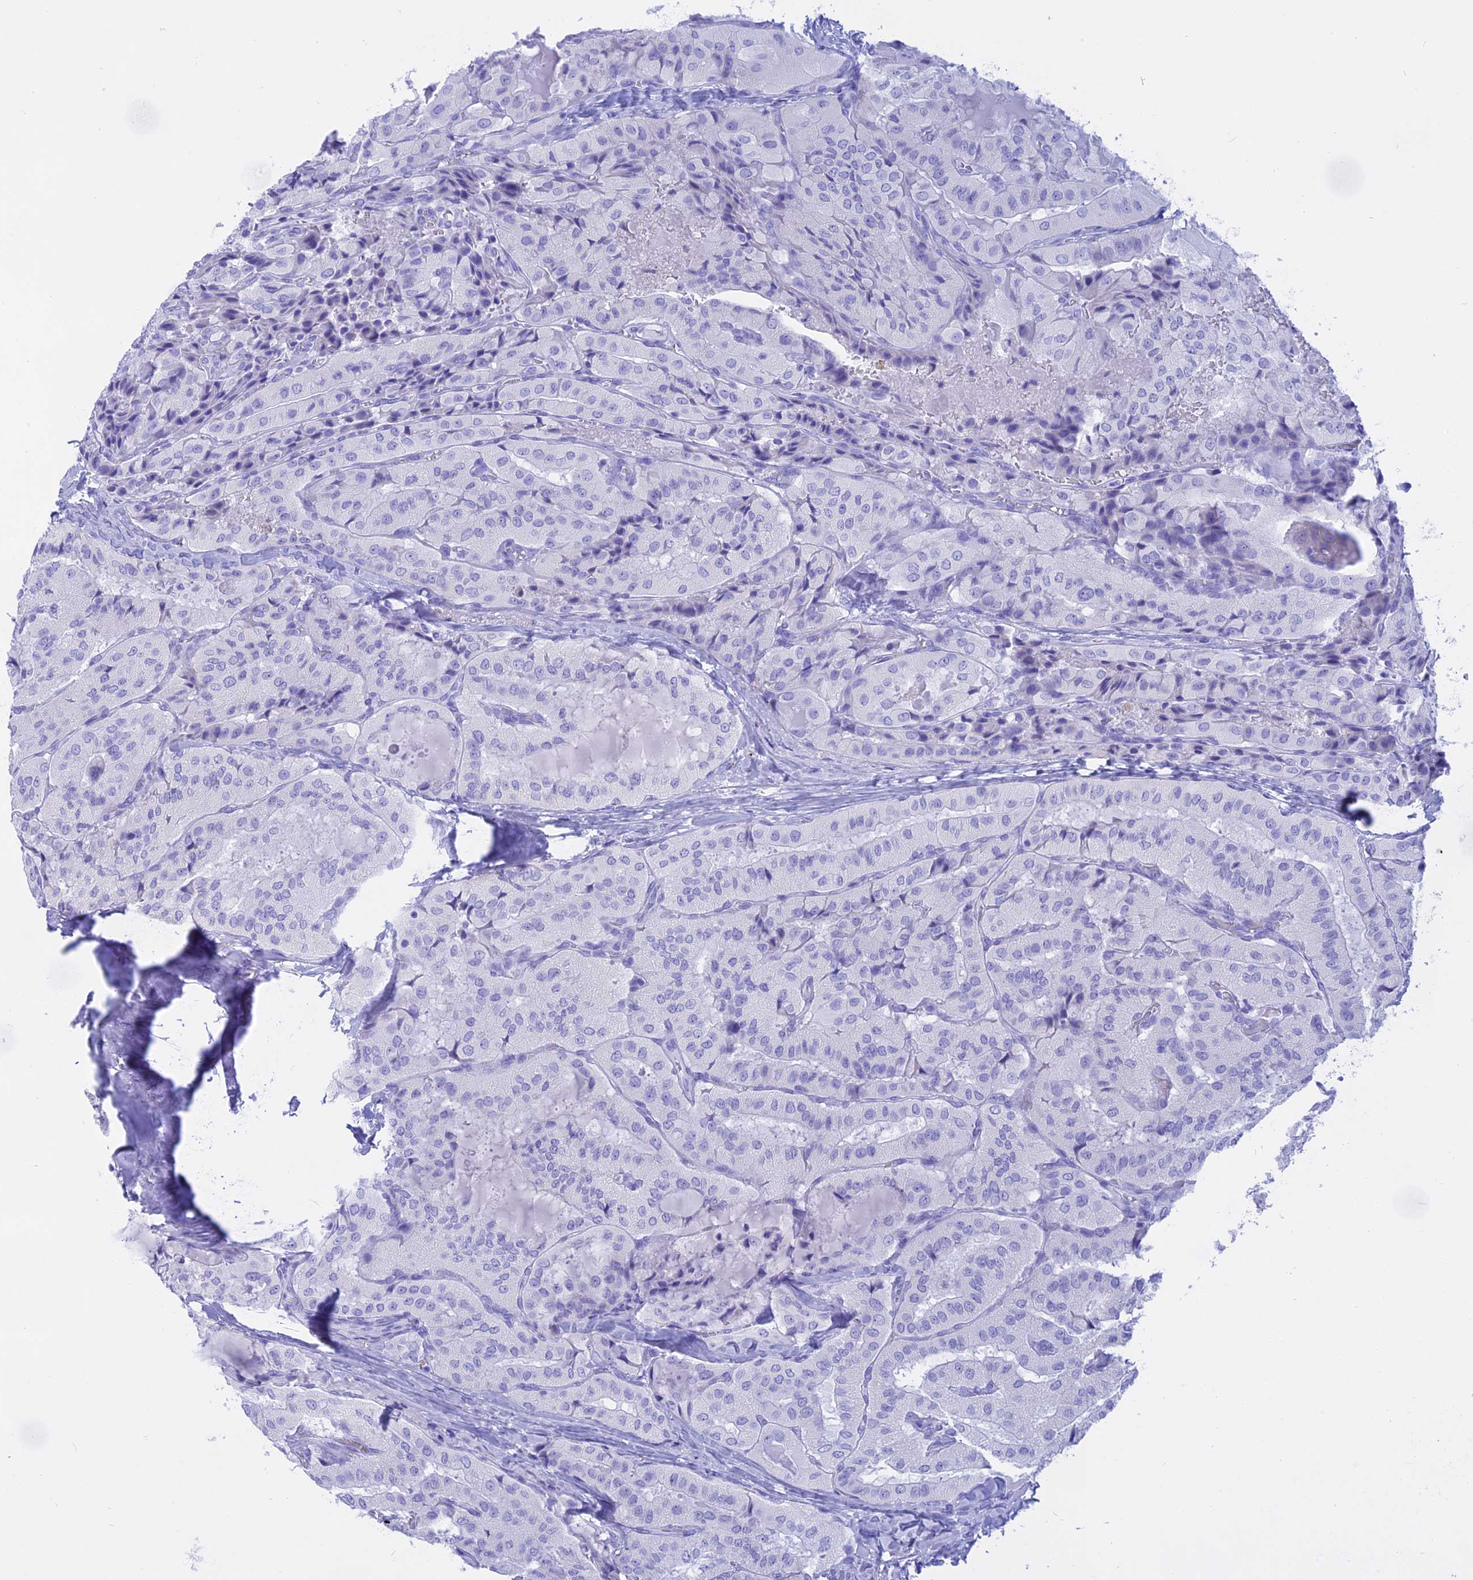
{"staining": {"intensity": "negative", "quantity": "none", "location": "none"}, "tissue": "thyroid cancer", "cell_type": "Tumor cells", "image_type": "cancer", "snomed": [{"axis": "morphology", "description": "Normal tissue, NOS"}, {"axis": "morphology", "description": "Papillary adenocarcinoma, NOS"}, {"axis": "topography", "description": "Thyroid gland"}], "caption": "There is no significant staining in tumor cells of papillary adenocarcinoma (thyroid). The staining is performed using DAB (3,3'-diaminobenzidine) brown chromogen with nuclei counter-stained in using hematoxylin.", "gene": "ISCA1", "patient": {"sex": "female", "age": 59}}